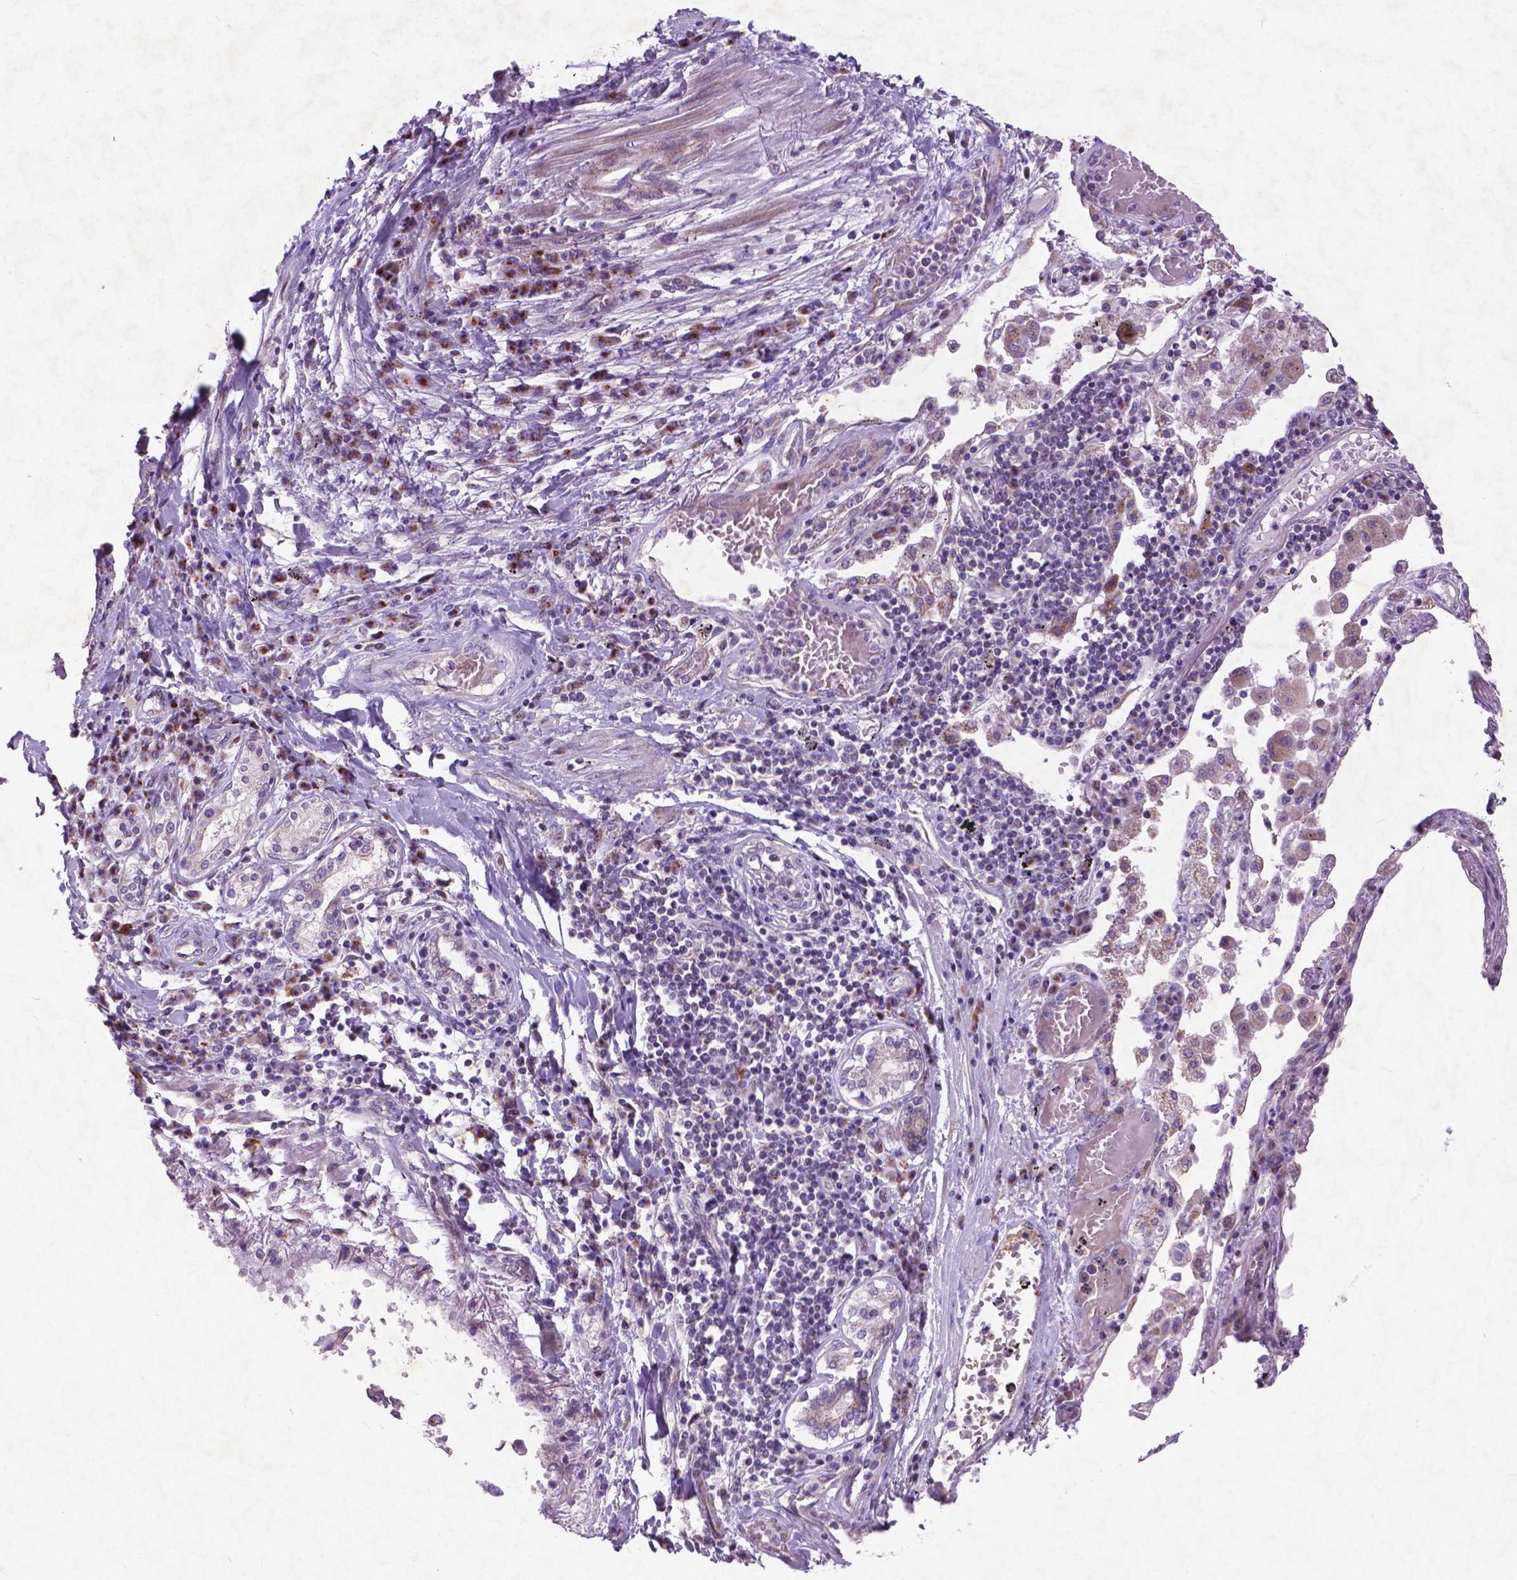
{"staining": {"intensity": "negative", "quantity": "none", "location": "none"}, "tissue": "lung cancer", "cell_type": "Tumor cells", "image_type": "cancer", "snomed": [{"axis": "morphology", "description": "Squamous cell carcinoma, NOS"}, {"axis": "topography", "description": "Lung"}], "caption": "Protein analysis of lung cancer (squamous cell carcinoma) shows no significant staining in tumor cells.", "gene": "ATG4D", "patient": {"sex": "male", "age": 73}}